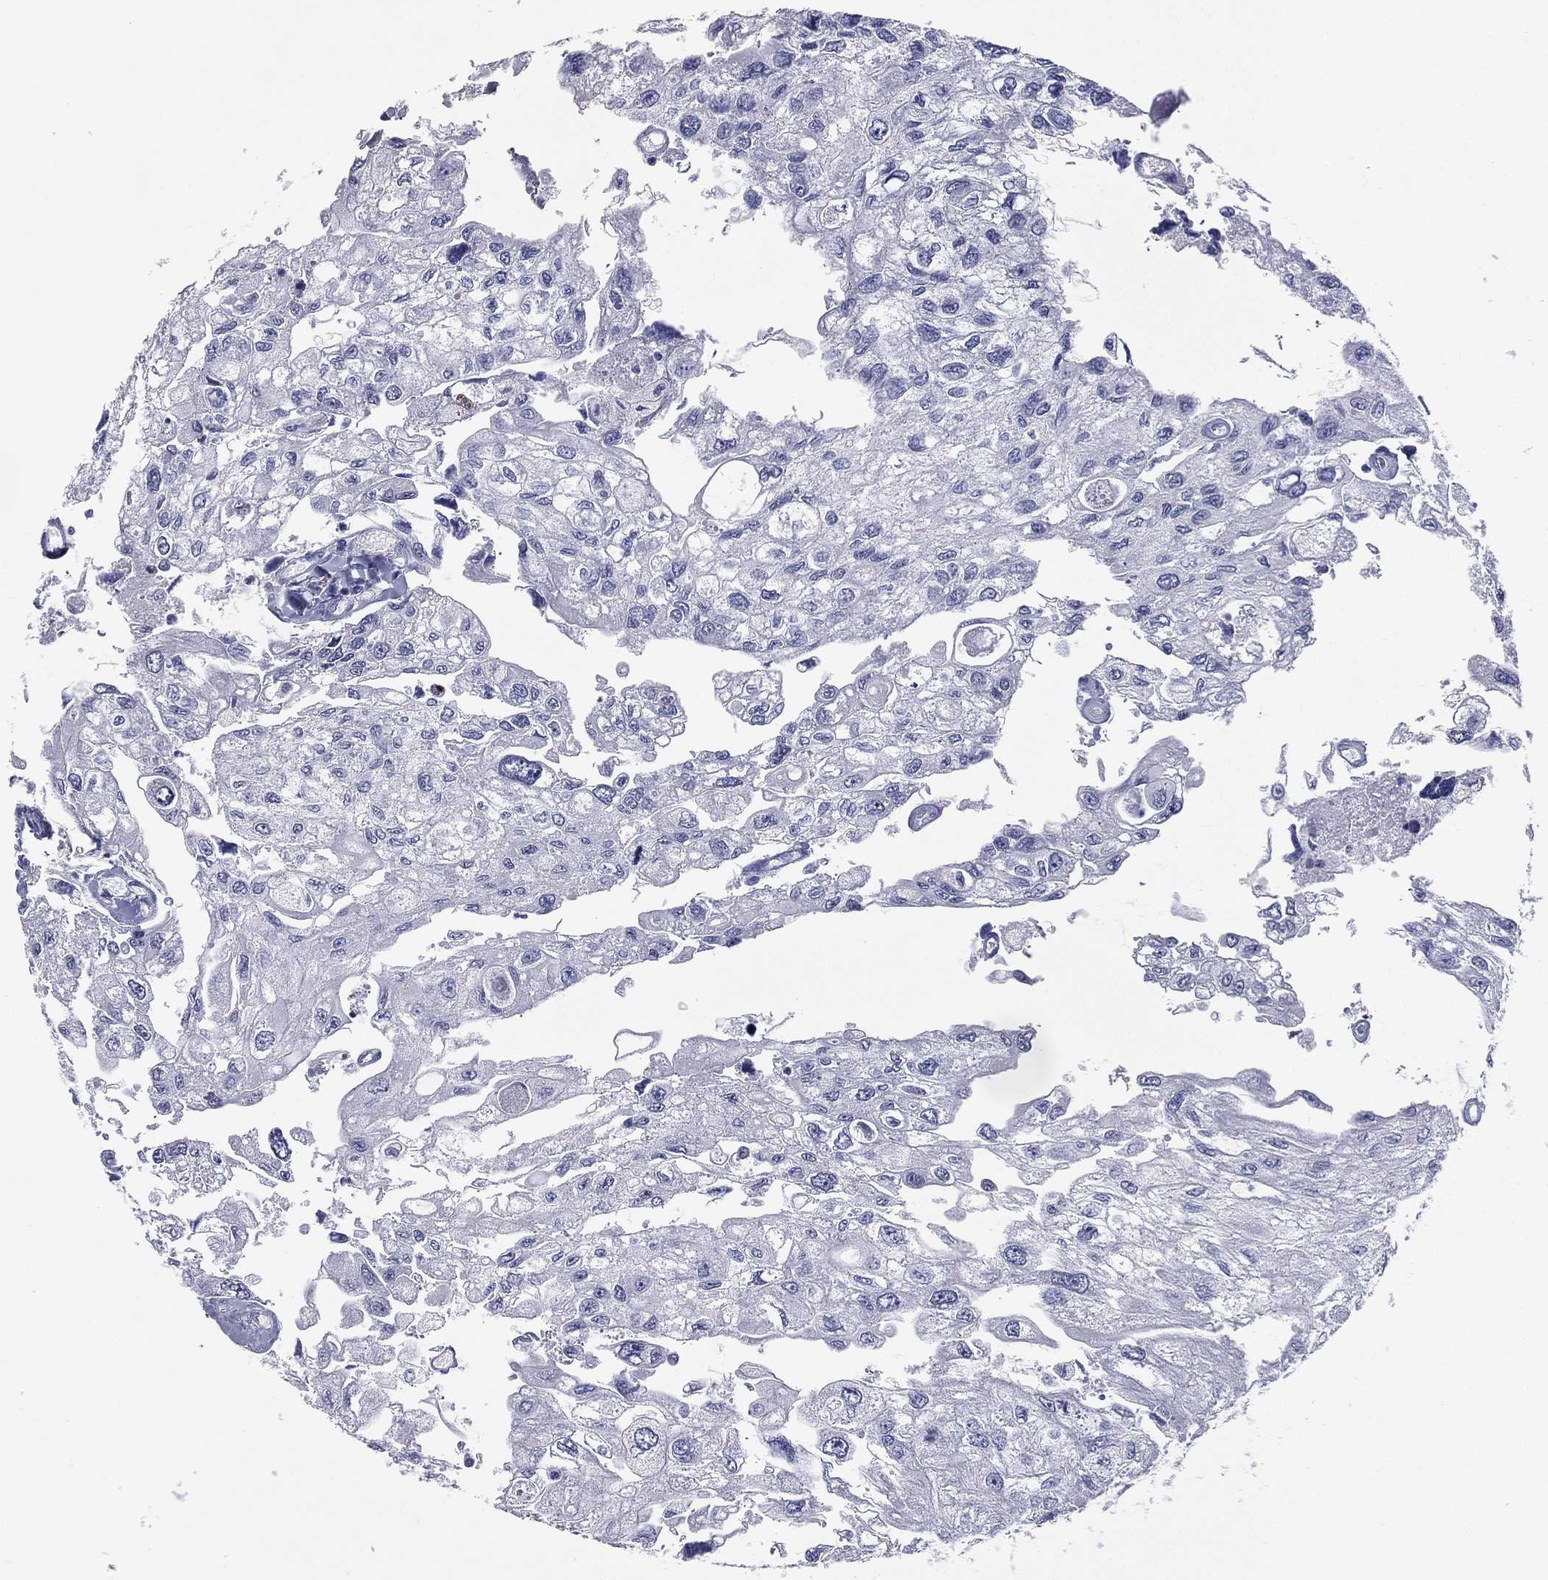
{"staining": {"intensity": "negative", "quantity": "none", "location": "none"}, "tissue": "urothelial cancer", "cell_type": "Tumor cells", "image_type": "cancer", "snomed": [{"axis": "morphology", "description": "Urothelial carcinoma, High grade"}, {"axis": "topography", "description": "Urinary bladder"}], "caption": "IHC histopathology image of human high-grade urothelial carcinoma stained for a protein (brown), which shows no expression in tumor cells.", "gene": "HLA-DOA", "patient": {"sex": "male", "age": 59}}